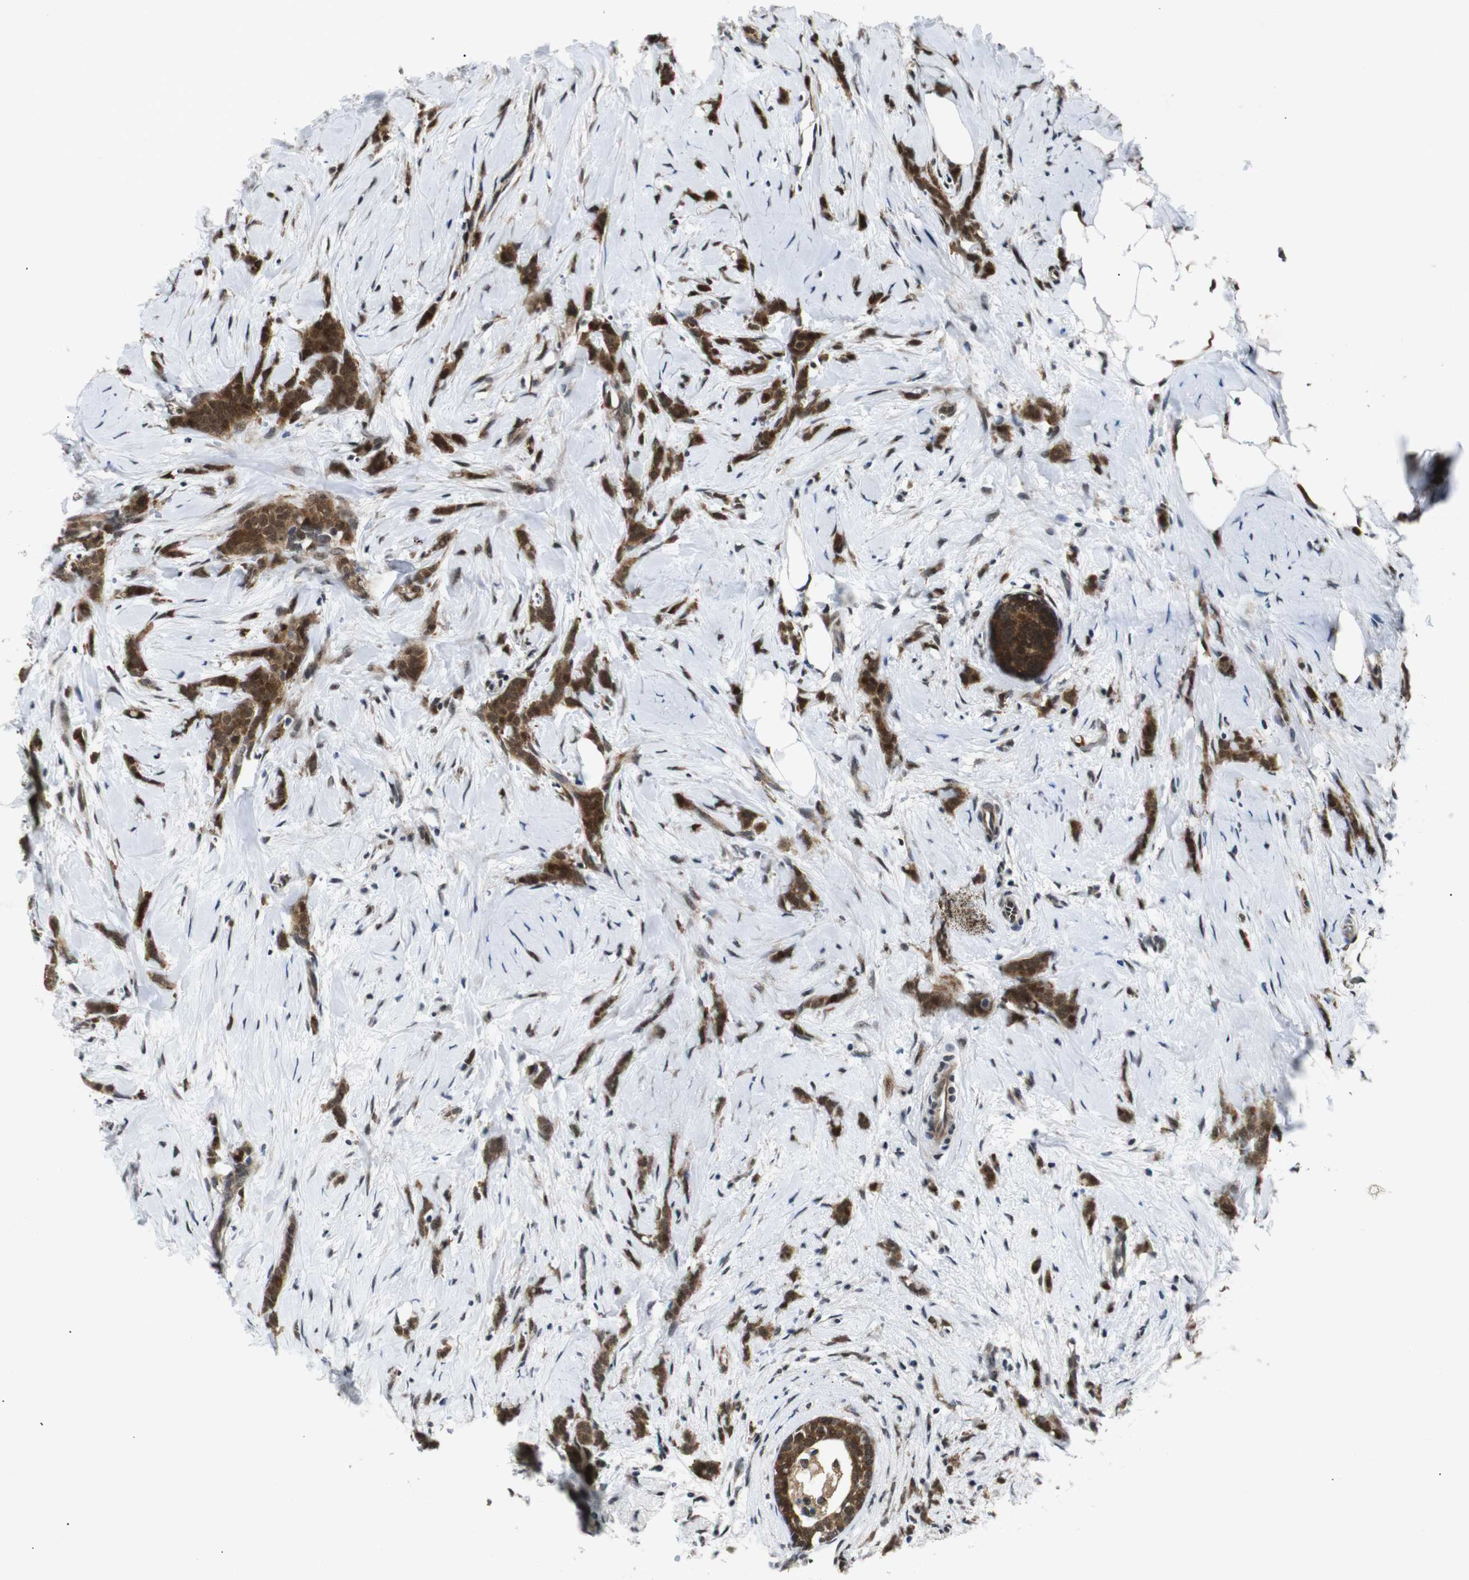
{"staining": {"intensity": "strong", "quantity": ">75%", "location": "cytoplasmic/membranous,nuclear"}, "tissue": "breast cancer", "cell_type": "Tumor cells", "image_type": "cancer", "snomed": [{"axis": "morphology", "description": "Lobular carcinoma, in situ"}, {"axis": "morphology", "description": "Lobular carcinoma"}, {"axis": "topography", "description": "Breast"}], "caption": "Human lobular carcinoma (breast) stained with a protein marker reveals strong staining in tumor cells.", "gene": "SKP1", "patient": {"sex": "female", "age": 41}}